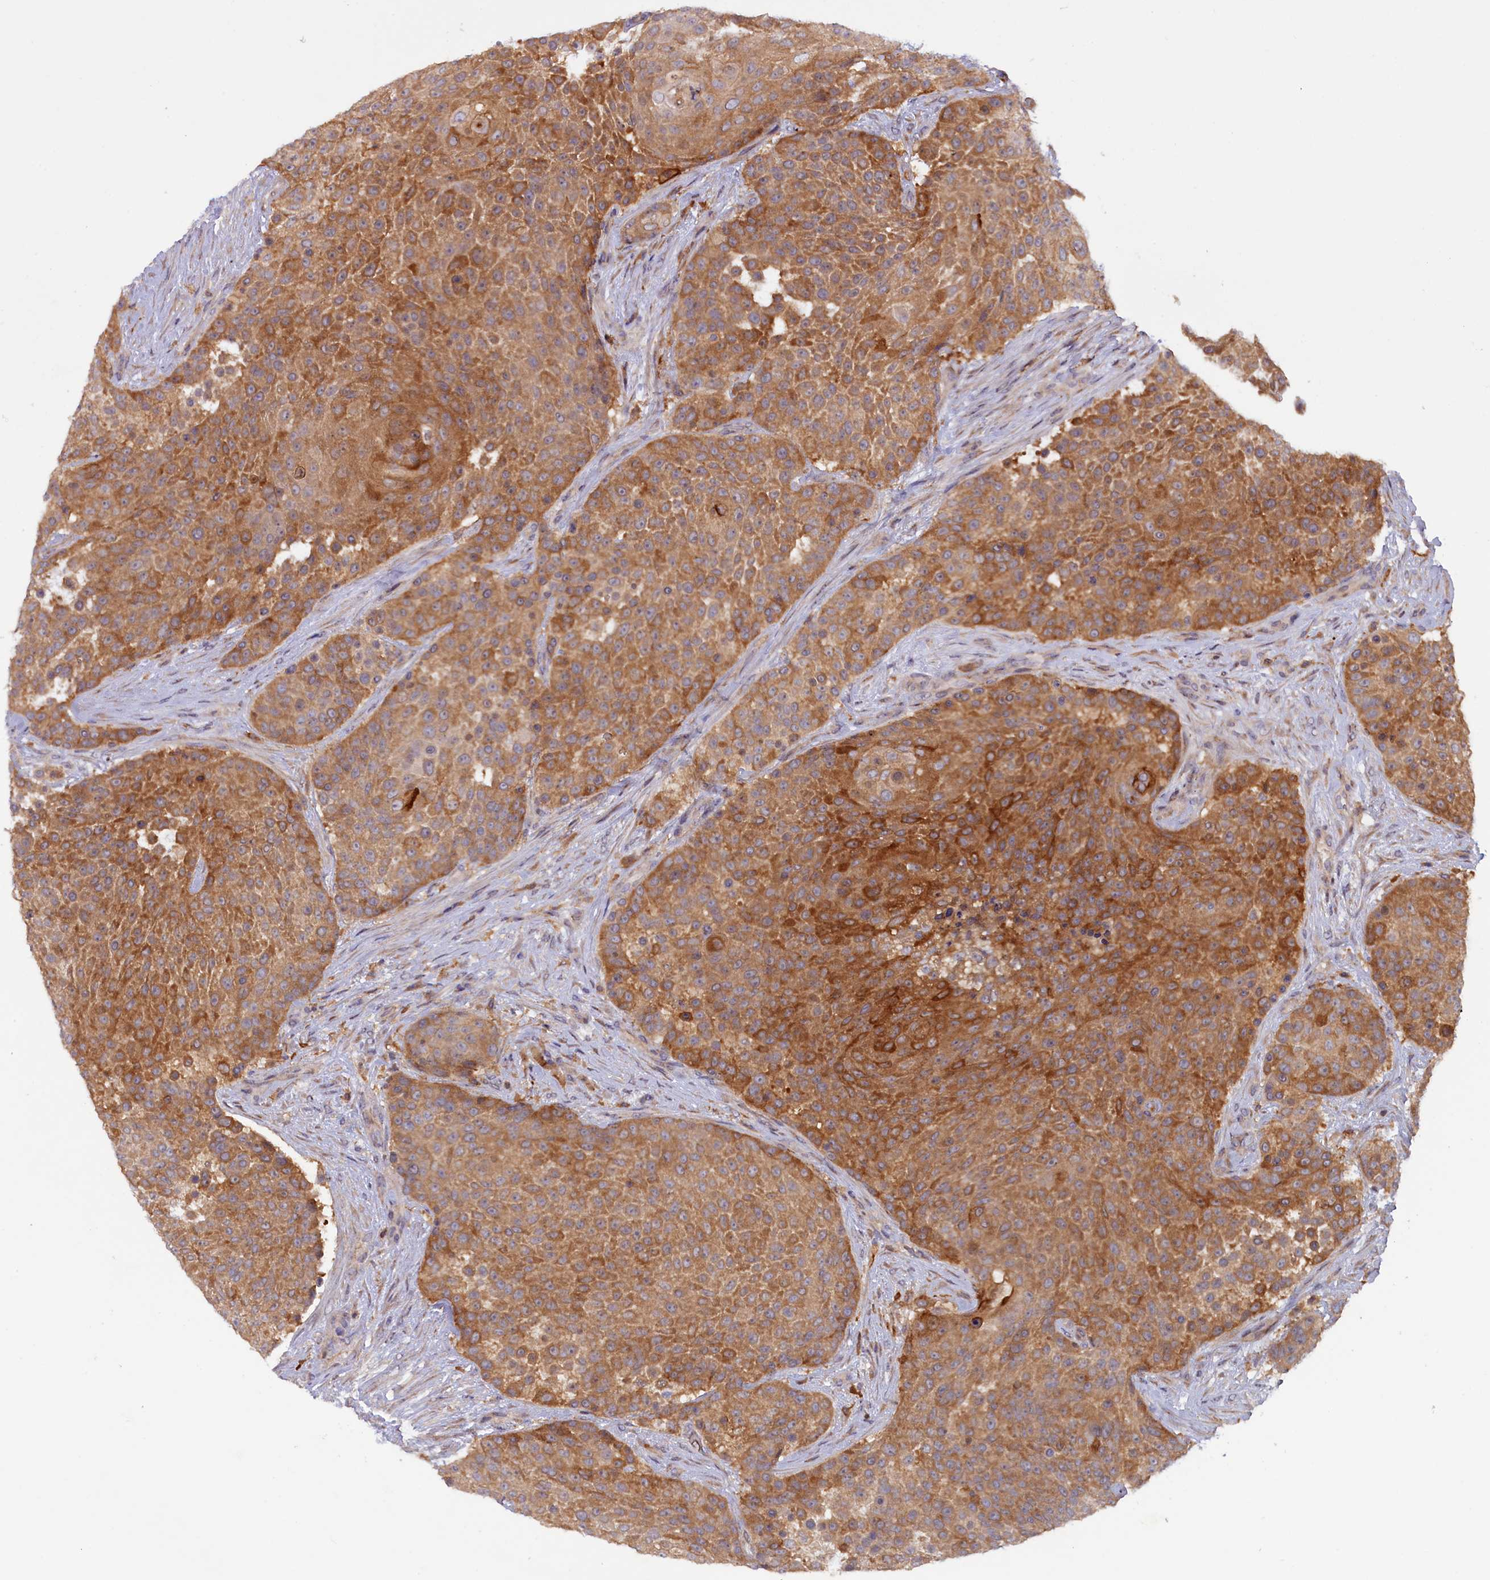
{"staining": {"intensity": "strong", "quantity": ">75%", "location": "cytoplasmic/membranous"}, "tissue": "urothelial cancer", "cell_type": "Tumor cells", "image_type": "cancer", "snomed": [{"axis": "morphology", "description": "Urothelial carcinoma, High grade"}, {"axis": "topography", "description": "Urinary bladder"}], "caption": "Urothelial carcinoma (high-grade) was stained to show a protein in brown. There is high levels of strong cytoplasmic/membranous staining in about >75% of tumor cells.", "gene": "FERMT1", "patient": {"sex": "female", "age": 63}}